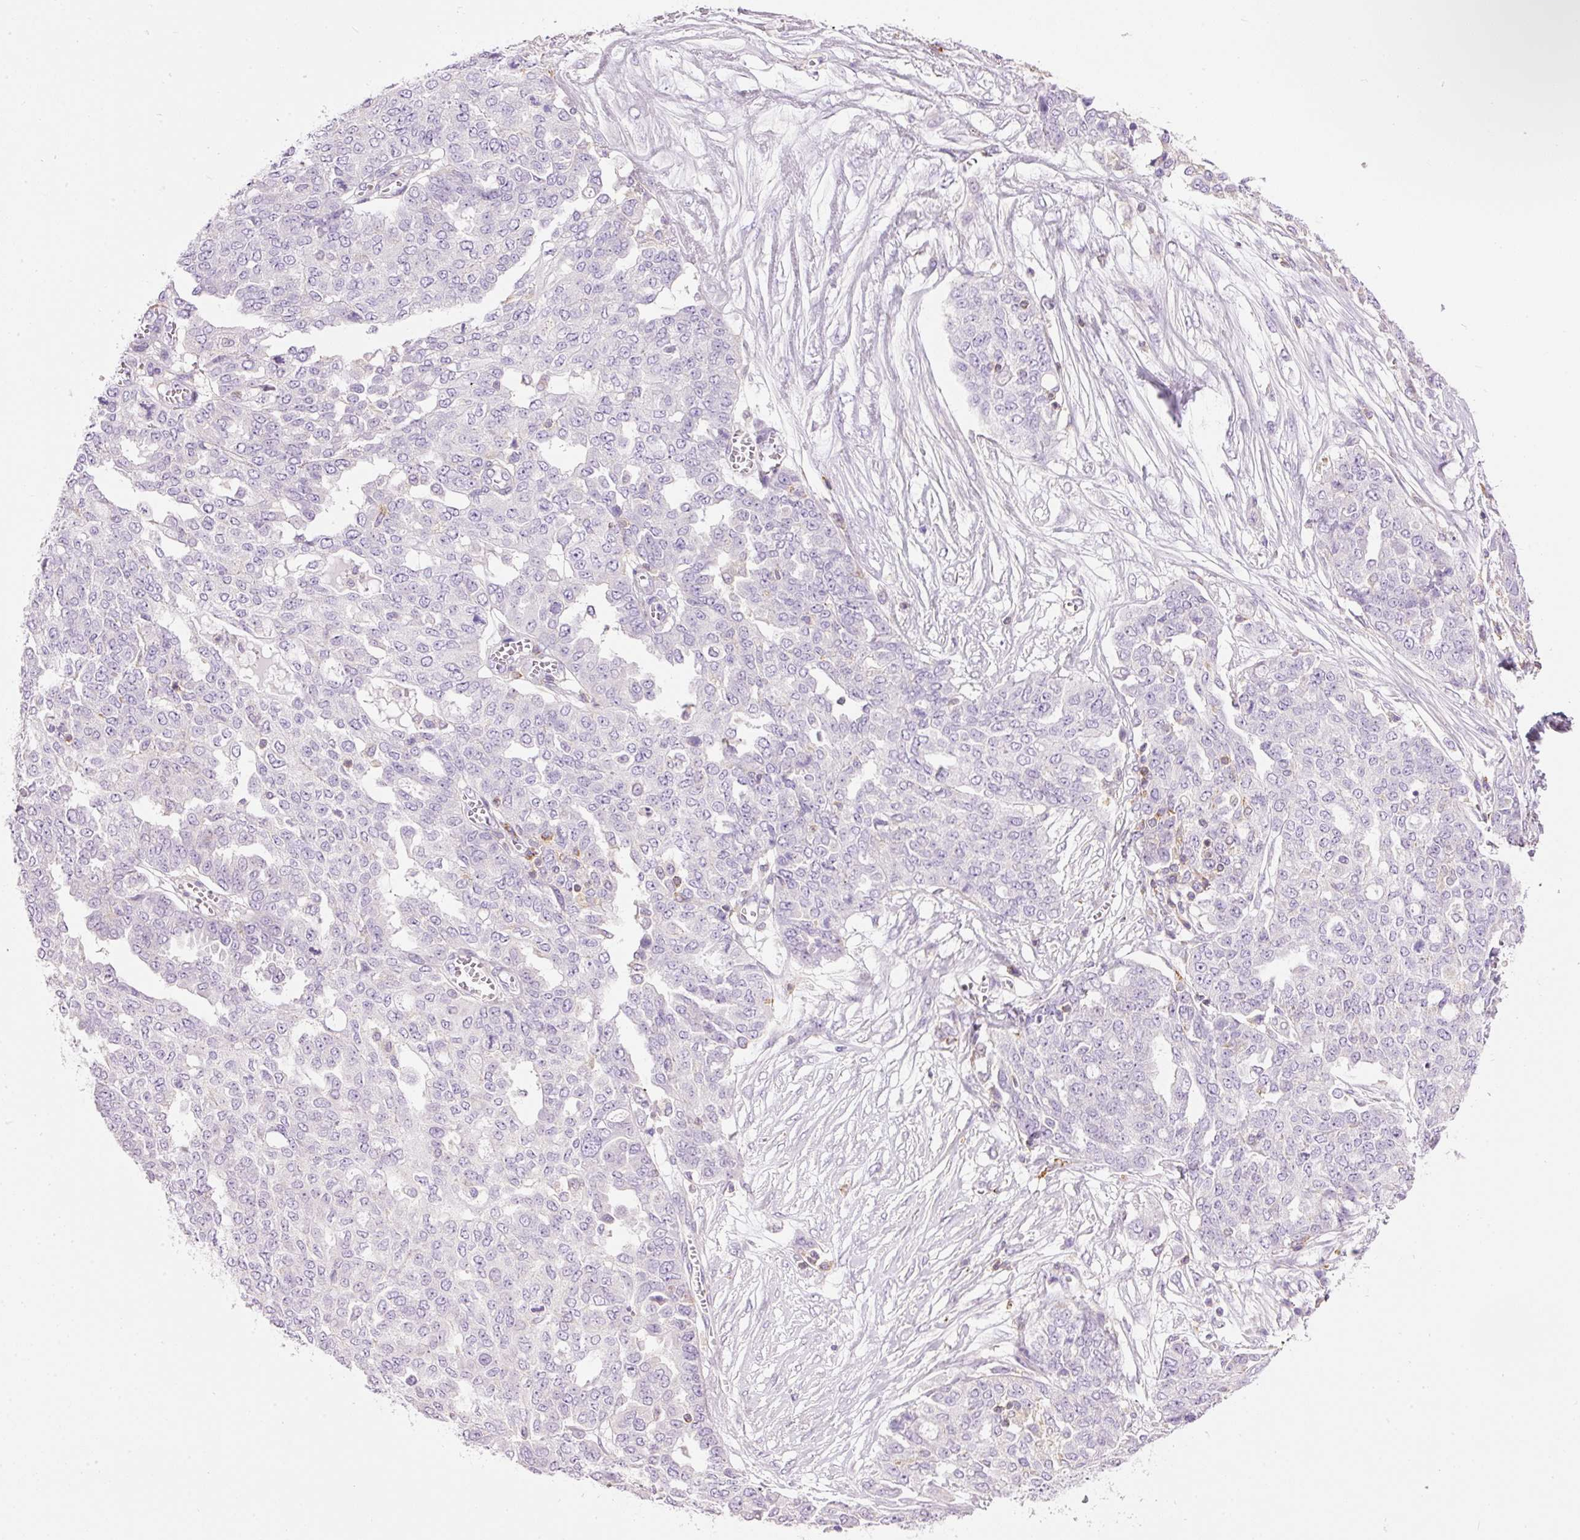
{"staining": {"intensity": "negative", "quantity": "none", "location": "none"}, "tissue": "ovarian cancer", "cell_type": "Tumor cells", "image_type": "cancer", "snomed": [{"axis": "morphology", "description": "Cystadenocarcinoma, serous, NOS"}, {"axis": "topography", "description": "Soft tissue"}, {"axis": "topography", "description": "Ovary"}], "caption": "Tumor cells show no significant protein positivity in ovarian serous cystadenocarcinoma.", "gene": "DOK6", "patient": {"sex": "female", "age": 57}}